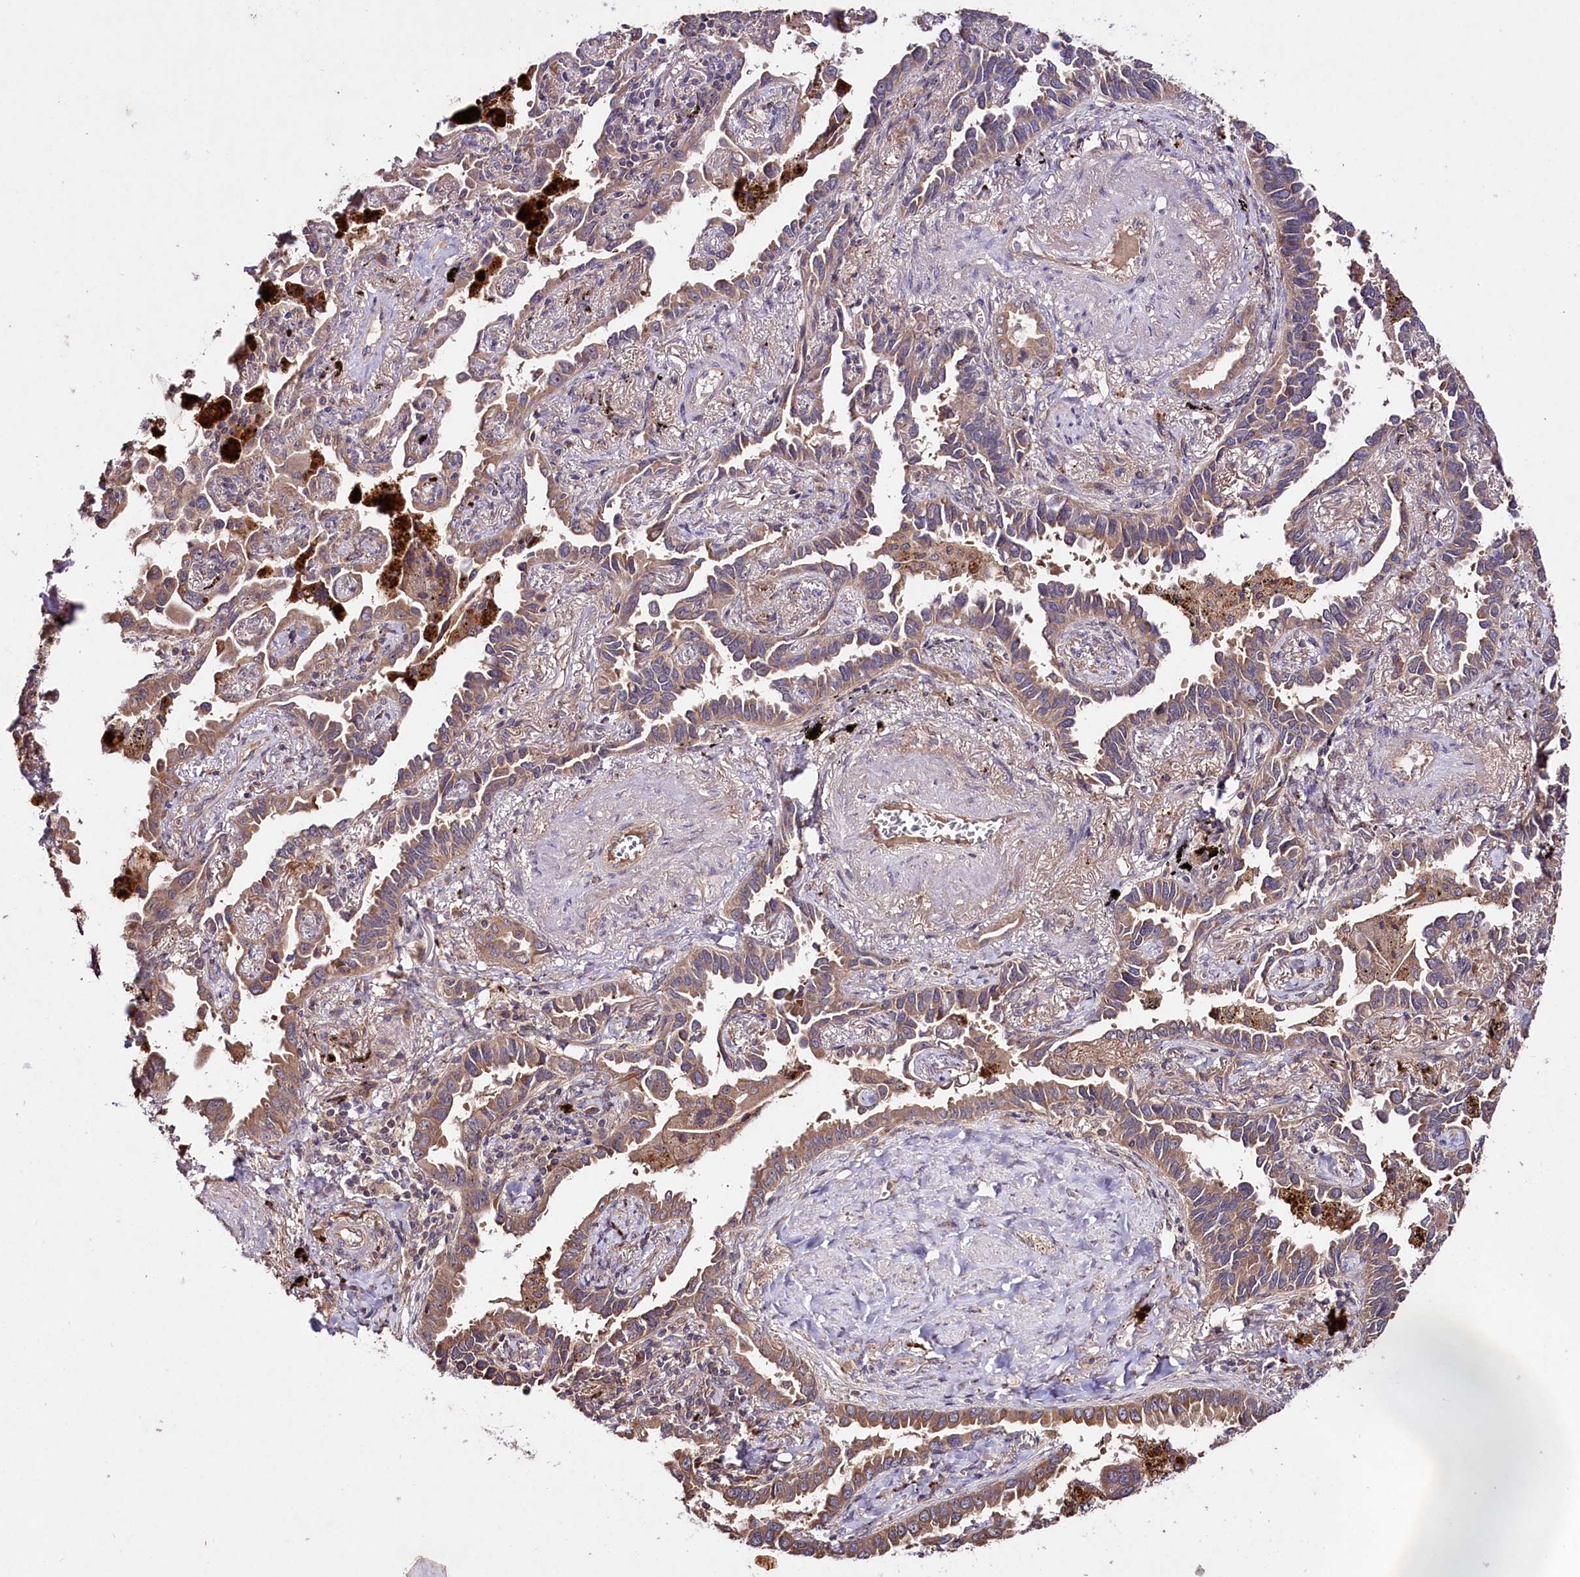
{"staining": {"intensity": "moderate", "quantity": ">75%", "location": "cytoplasmic/membranous"}, "tissue": "lung cancer", "cell_type": "Tumor cells", "image_type": "cancer", "snomed": [{"axis": "morphology", "description": "Adenocarcinoma, NOS"}, {"axis": "topography", "description": "Lung"}], "caption": "Moderate cytoplasmic/membranous protein positivity is appreciated in about >75% of tumor cells in lung adenocarcinoma.", "gene": "TNPO3", "patient": {"sex": "male", "age": 67}}